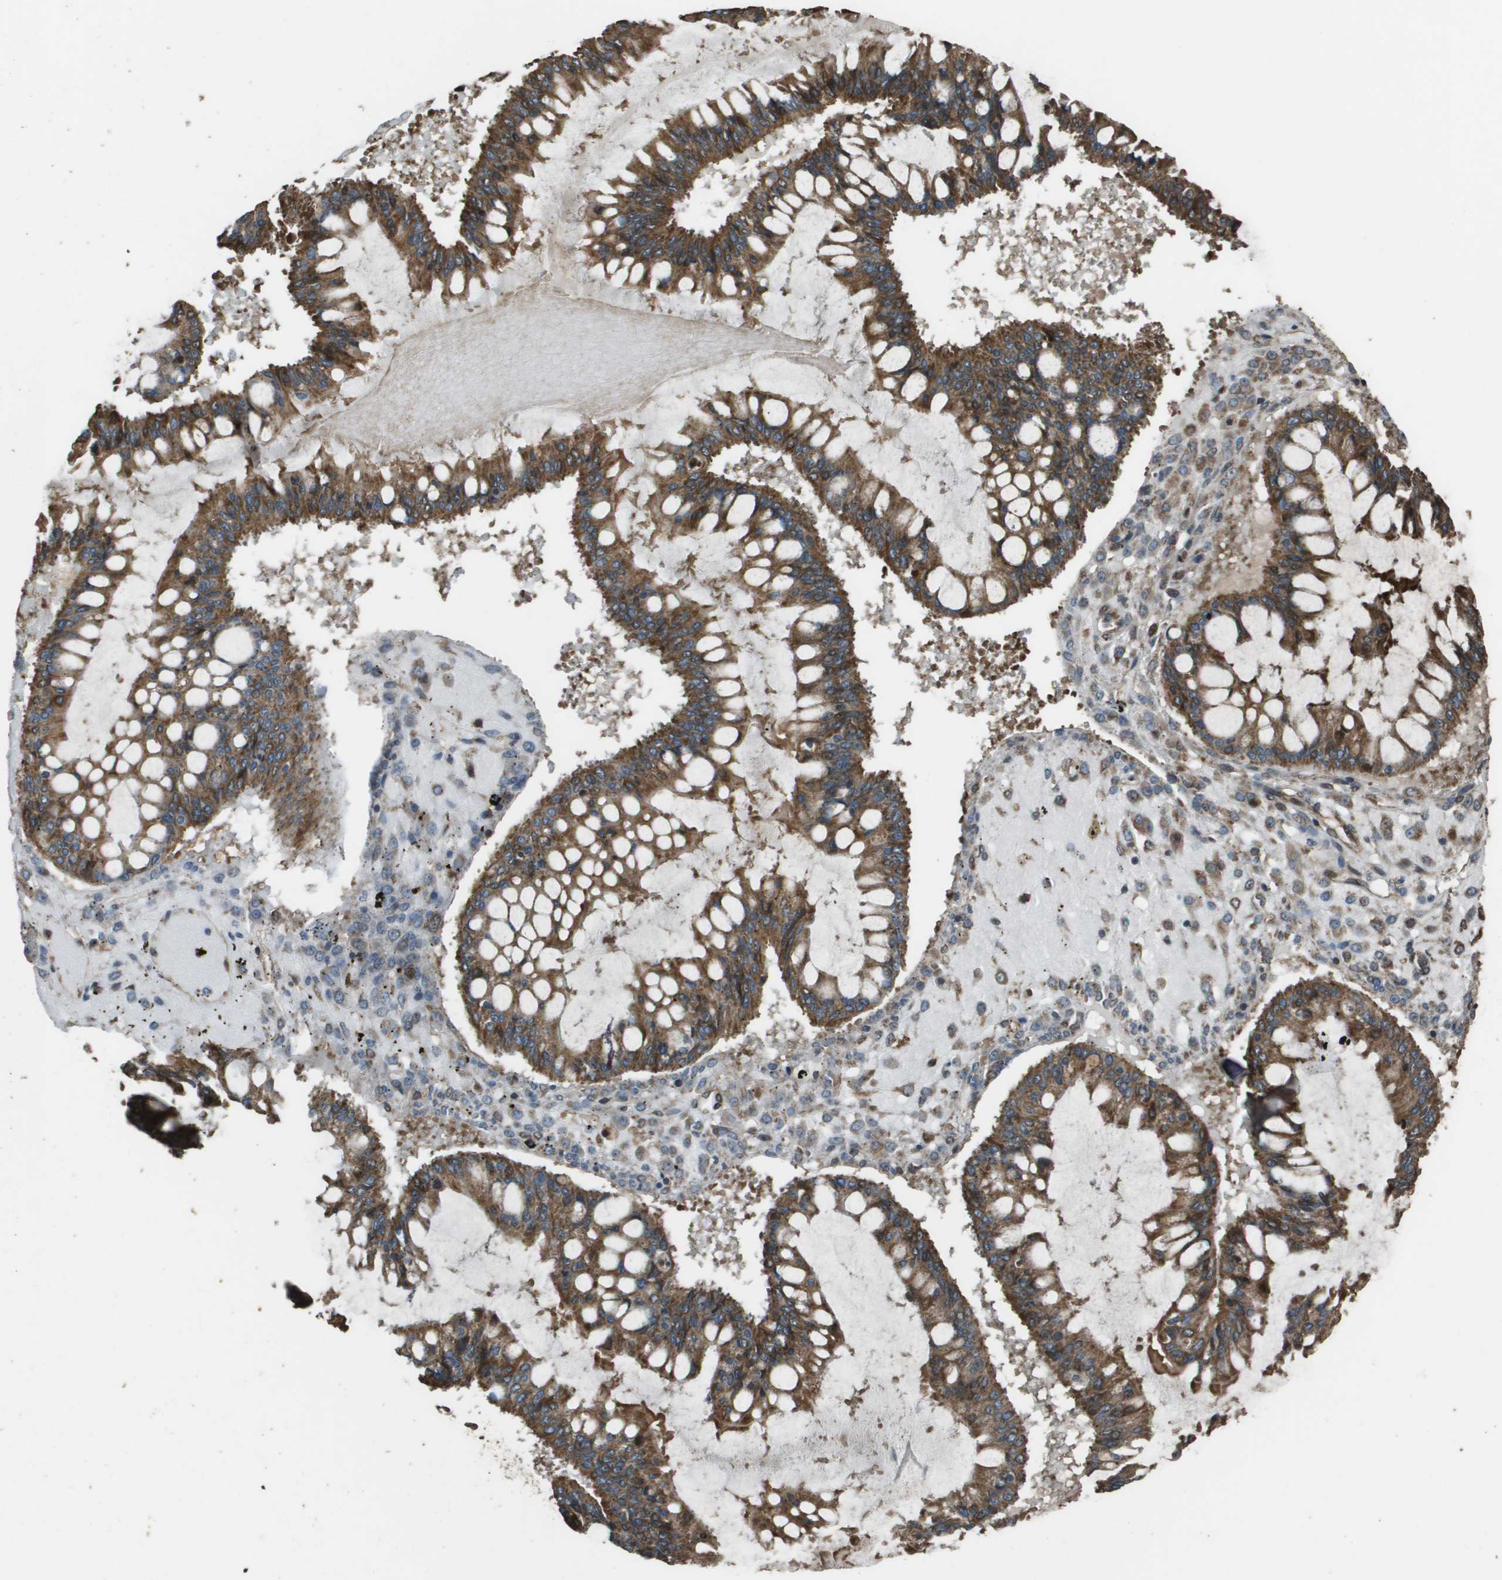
{"staining": {"intensity": "strong", "quantity": ">75%", "location": "cytoplasmic/membranous"}, "tissue": "ovarian cancer", "cell_type": "Tumor cells", "image_type": "cancer", "snomed": [{"axis": "morphology", "description": "Cystadenocarcinoma, mucinous, NOS"}, {"axis": "topography", "description": "Ovary"}], "caption": "Ovarian cancer stained with DAB (3,3'-diaminobenzidine) immunohistochemistry reveals high levels of strong cytoplasmic/membranous expression in approximately >75% of tumor cells. Immunohistochemistry stains the protein in brown and the nuclei are stained blue.", "gene": "FIG4", "patient": {"sex": "female", "age": 73}}